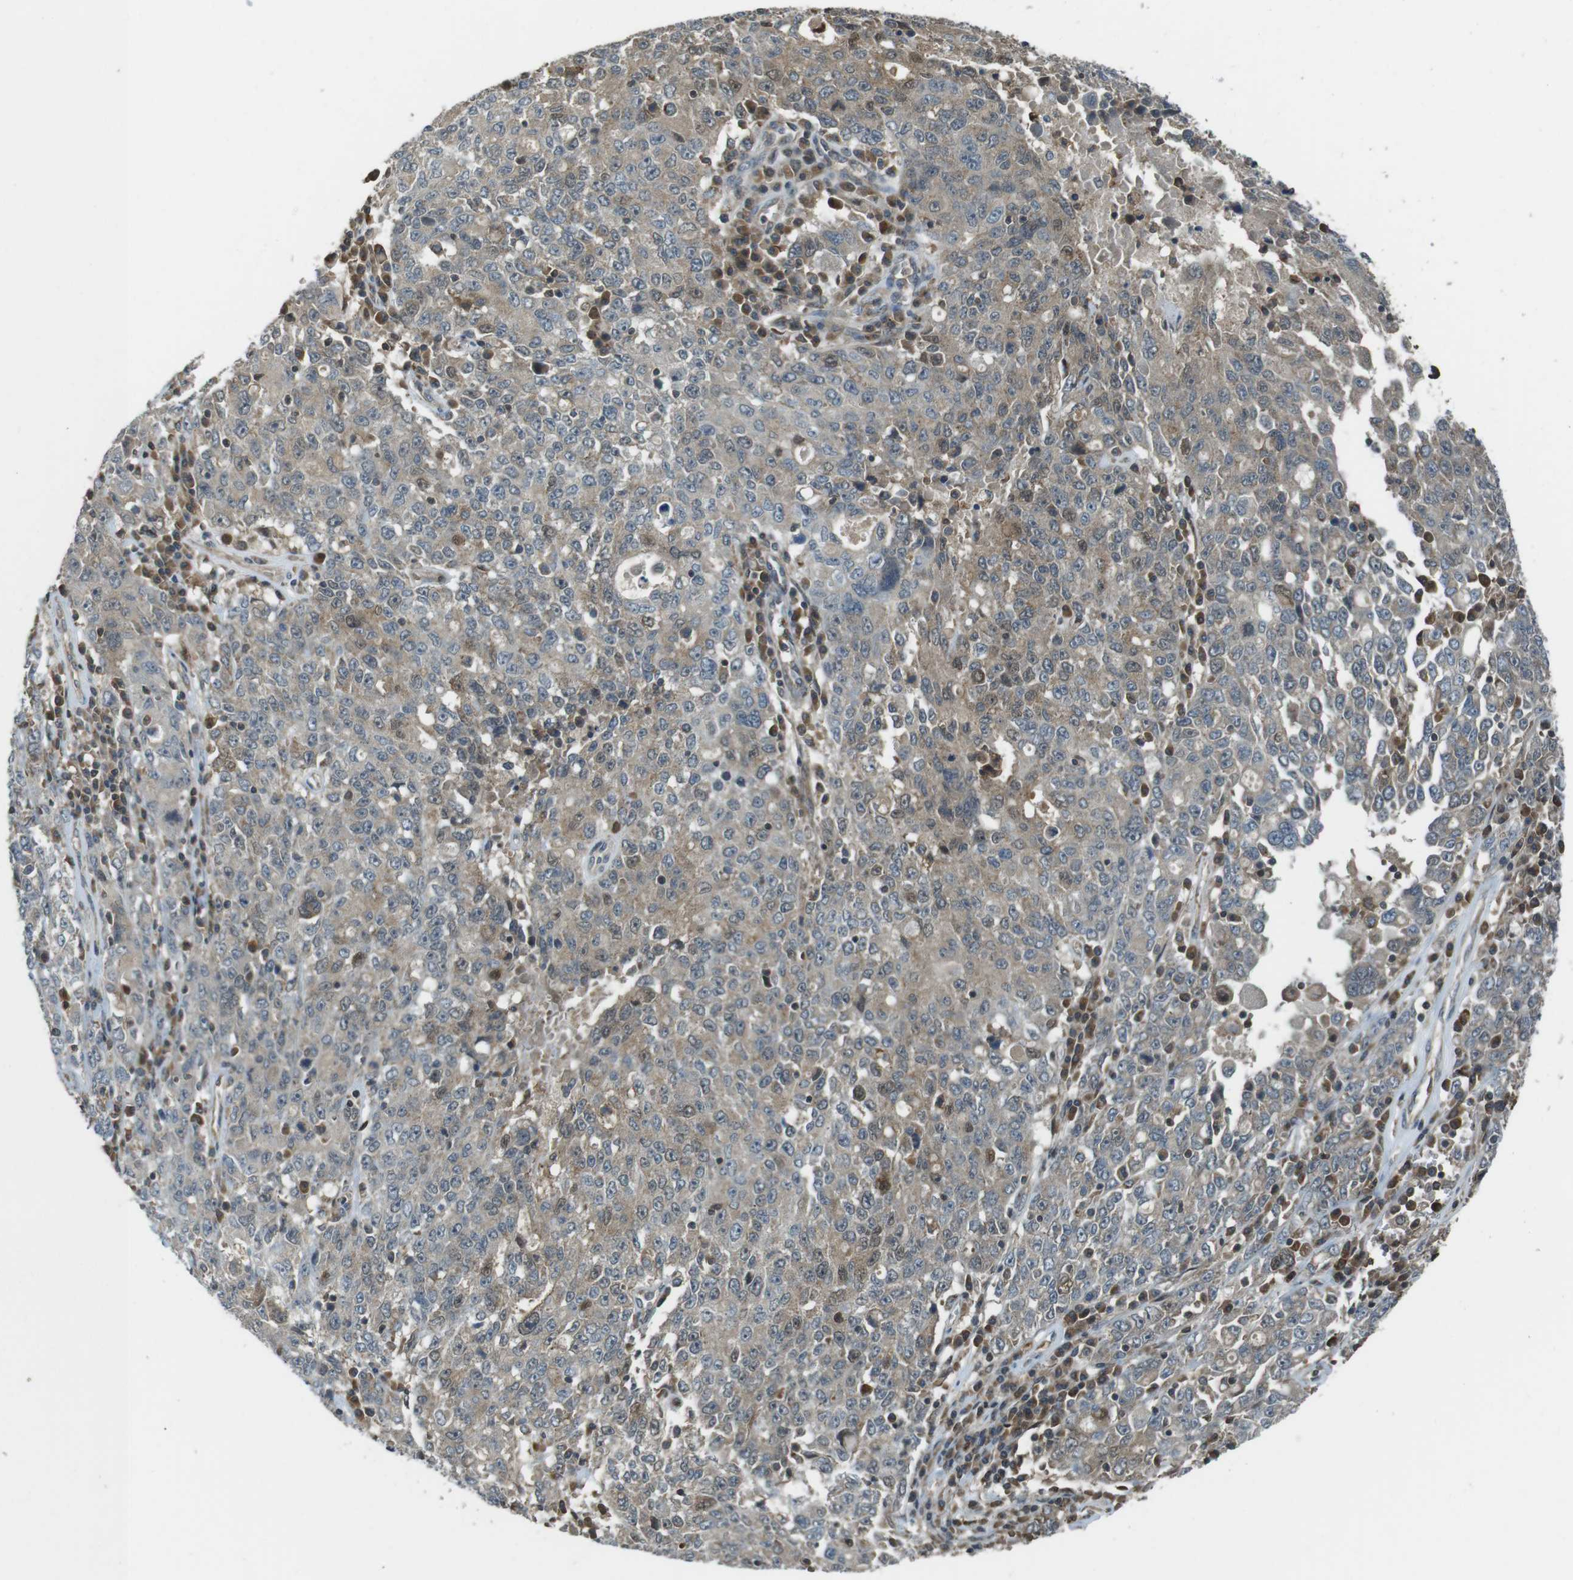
{"staining": {"intensity": "weak", "quantity": "25%-75%", "location": "cytoplasmic/membranous"}, "tissue": "ovarian cancer", "cell_type": "Tumor cells", "image_type": "cancer", "snomed": [{"axis": "morphology", "description": "Carcinoma, endometroid"}, {"axis": "topography", "description": "Ovary"}], "caption": "The image exhibits a brown stain indicating the presence of a protein in the cytoplasmic/membranous of tumor cells in ovarian endometroid carcinoma. (brown staining indicates protein expression, while blue staining denotes nuclei).", "gene": "LRRC3B", "patient": {"sex": "female", "age": 62}}